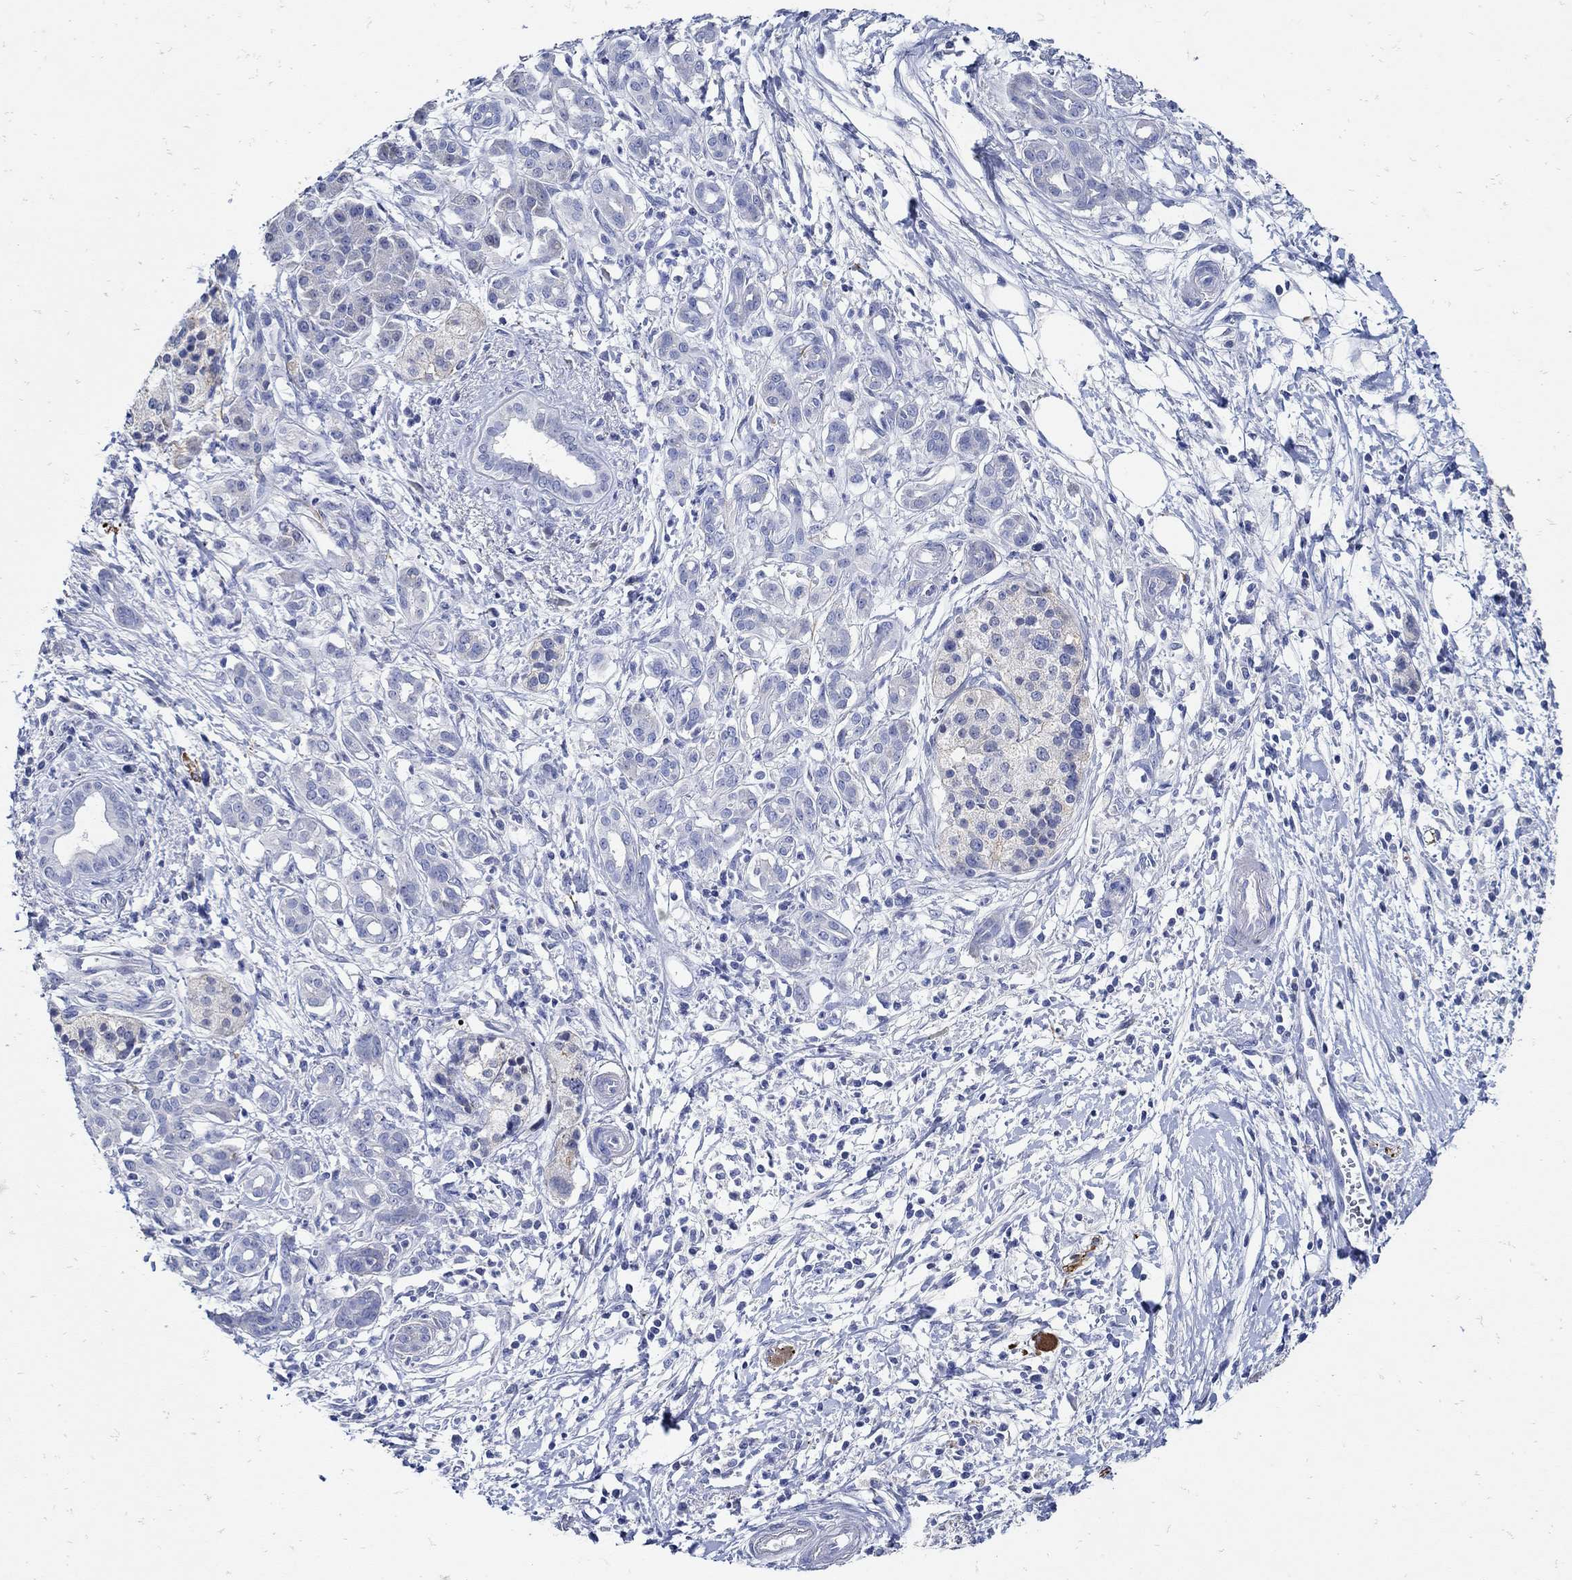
{"staining": {"intensity": "negative", "quantity": "none", "location": "none"}, "tissue": "pancreatic cancer", "cell_type": "Tumor cells", "image_type": "cancer", "snomed": [{"axis": "morphology", "description": "Adenocarcinoma, NOS"}, {"axis": "topography", "description": "Pancreas"}], "caption": "Immunohistochemical staining of human pancreatic adenocarcinoma shows no significant staining in tumor cells.", "gene": "NOS1", "patient": {"sex": "male", "age": 72}}